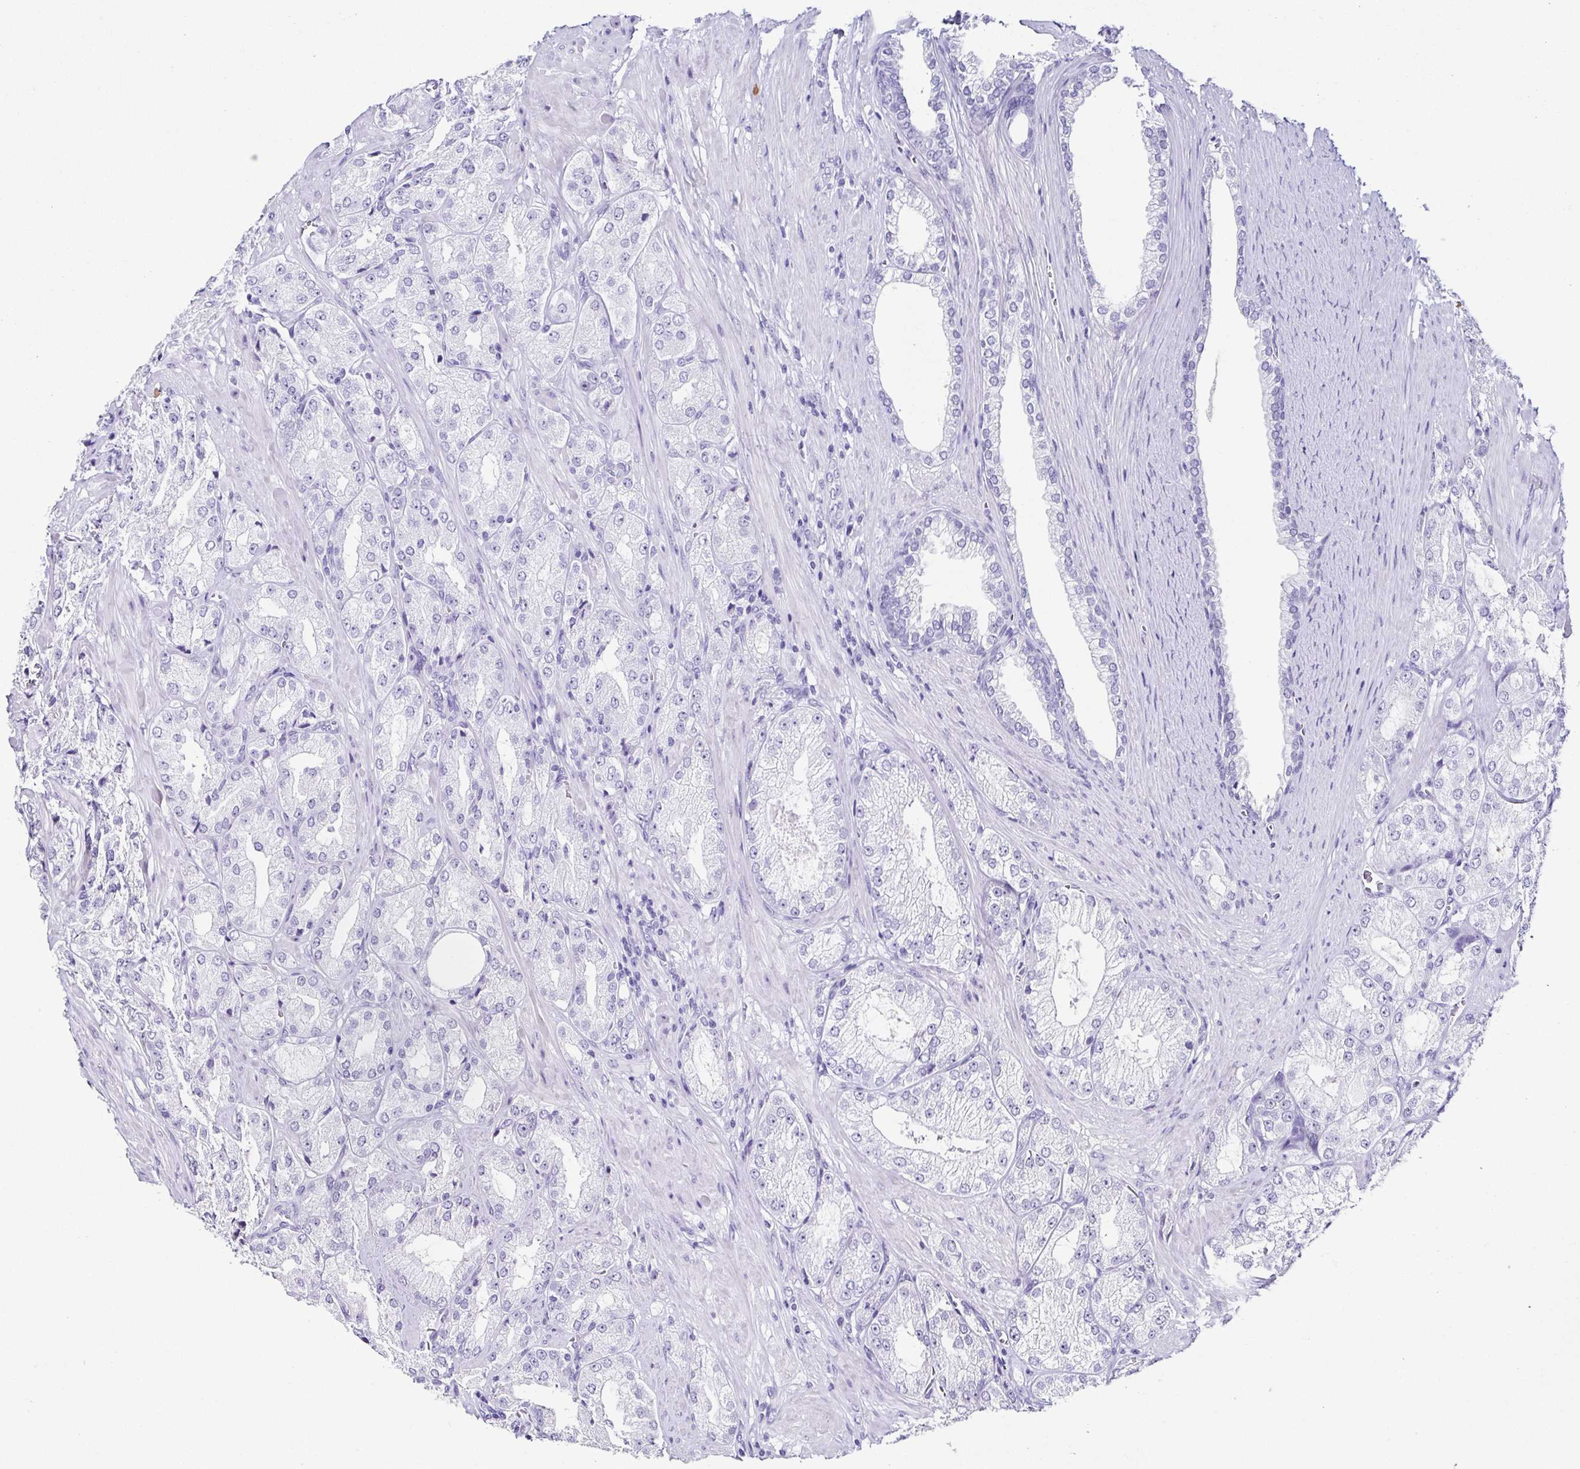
{"staining": {"intensity": "negative", "quantity": "none", "location": "none"}, "tissue": "prostate cancer", "cell_type": "Tumor cells", "image_type": "cancer", "snomed": [{"axis": "morphology", "description": "Adenocarcinoma, High grade"}, {"axis": "topography", "description": "Prostate"}], "caption": "A histopathology image of human high-grade adenocarcinoma (prostate) is negative for staining in tumor cells.", "gene": "TNNT2", "patient": {"sex": "male", "age": 68}}